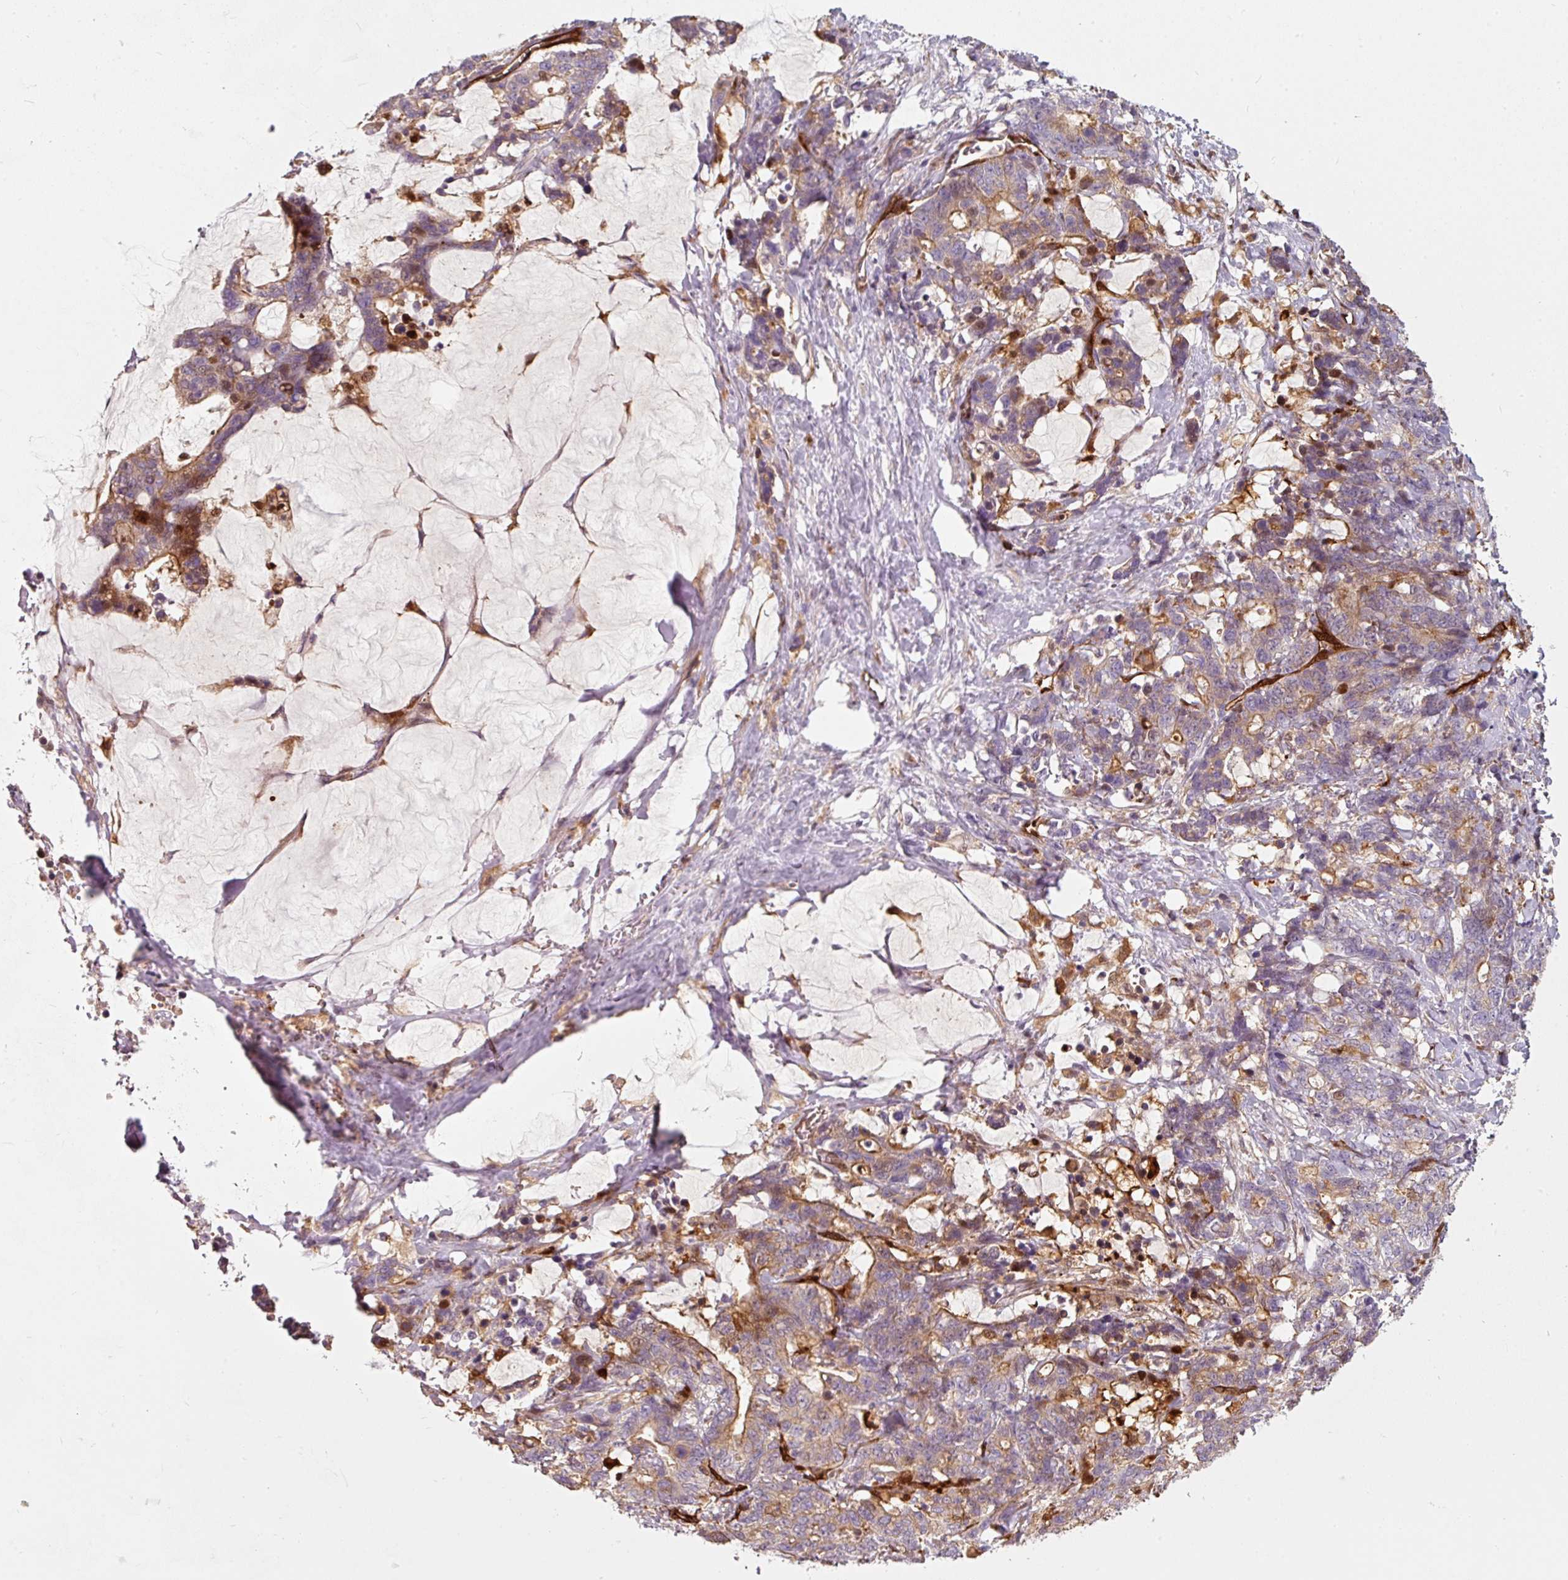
{"staining": {"intensity": "moderate", "quantity": "25%-75%", "location": "cytoplasmic/membranous"}, "tissue": "stomach cancer", "cell_type": "Tumor cells", "image_type": "cancer", "snomed": [{"axis": "morphology", "description": "Normal tissue, NOS"}, {"axis": "morphology", "description": "Adenocarcinoma, NOS"}, {"axis": "topography", "description": "Stomach"}], "caption": "Stomach cancer (adenocarcinoma) stained for a protein displays moderate cytoplasmic/membranous positivity in tumor cells.", "gene": "IQGAP2", "patient": {"sex": "female", "age": 64}}